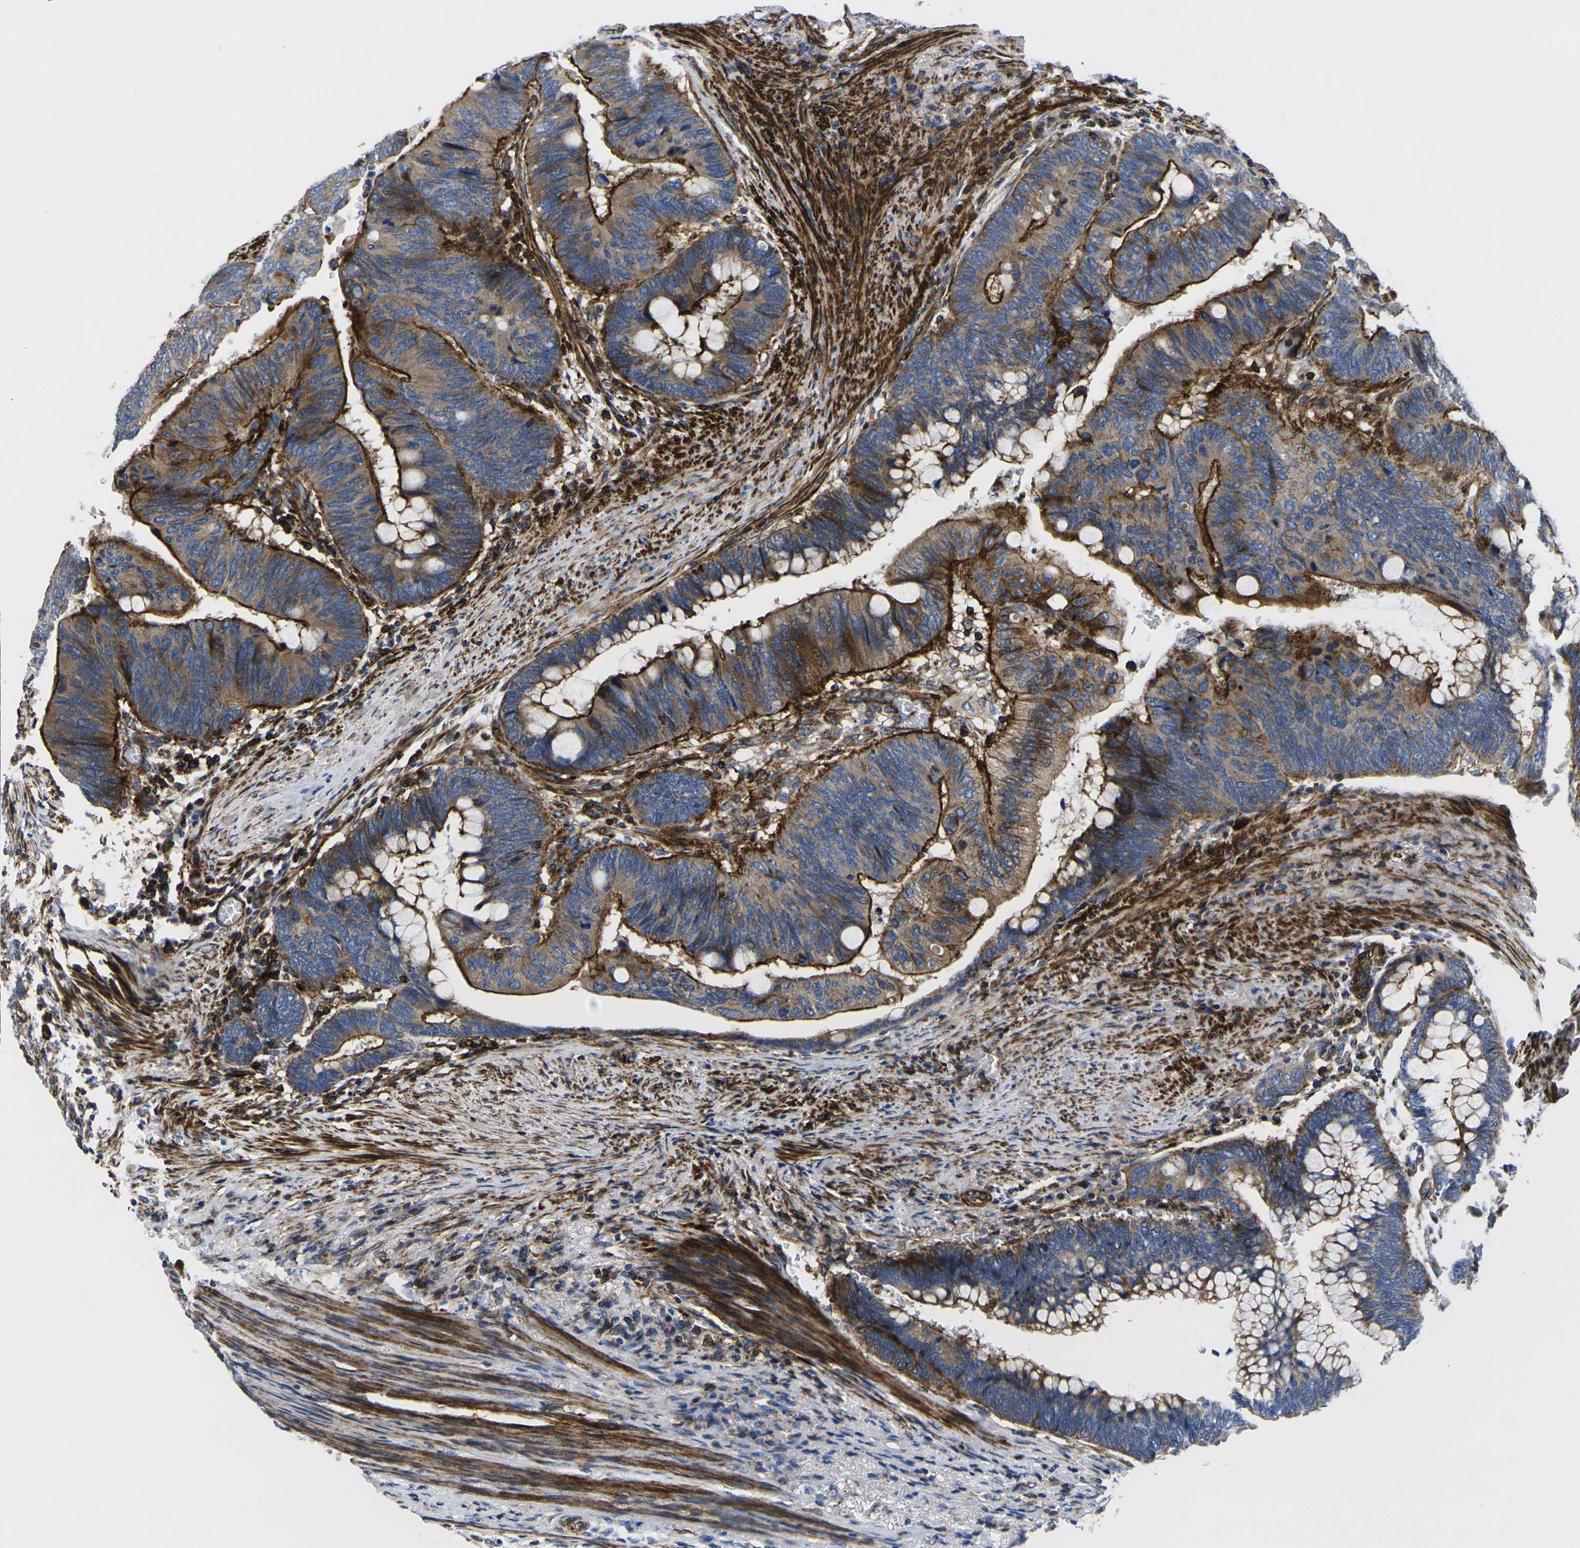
{"staining": {"intensity": "strong", "quantity": ">75%", "location": "cytoplasmic/membranous"}, "tissue": "colorectal cancer", "cell_type": "Tumor cells", "image_type": "cancer", "snomed": [{"axis": "morphology", "description": "Normal tissue, NOS"}, {"axis": "morphology", "description": "Adenocarcinoma, NOS"}, {"axis": "topography", "description": "Rectum"}, {"axis": "topography", "description": "Peripheral nerve tissue"}], "caption": "Colorectal cancer stained for a protein demonstrates strong cytoplasmic/membranous positivity in tumor cells. The protein is shown in brown color, while the nuclei are stained blue.", "gene": "GPR4", "patient": {"sex": "male", "age": 92}}